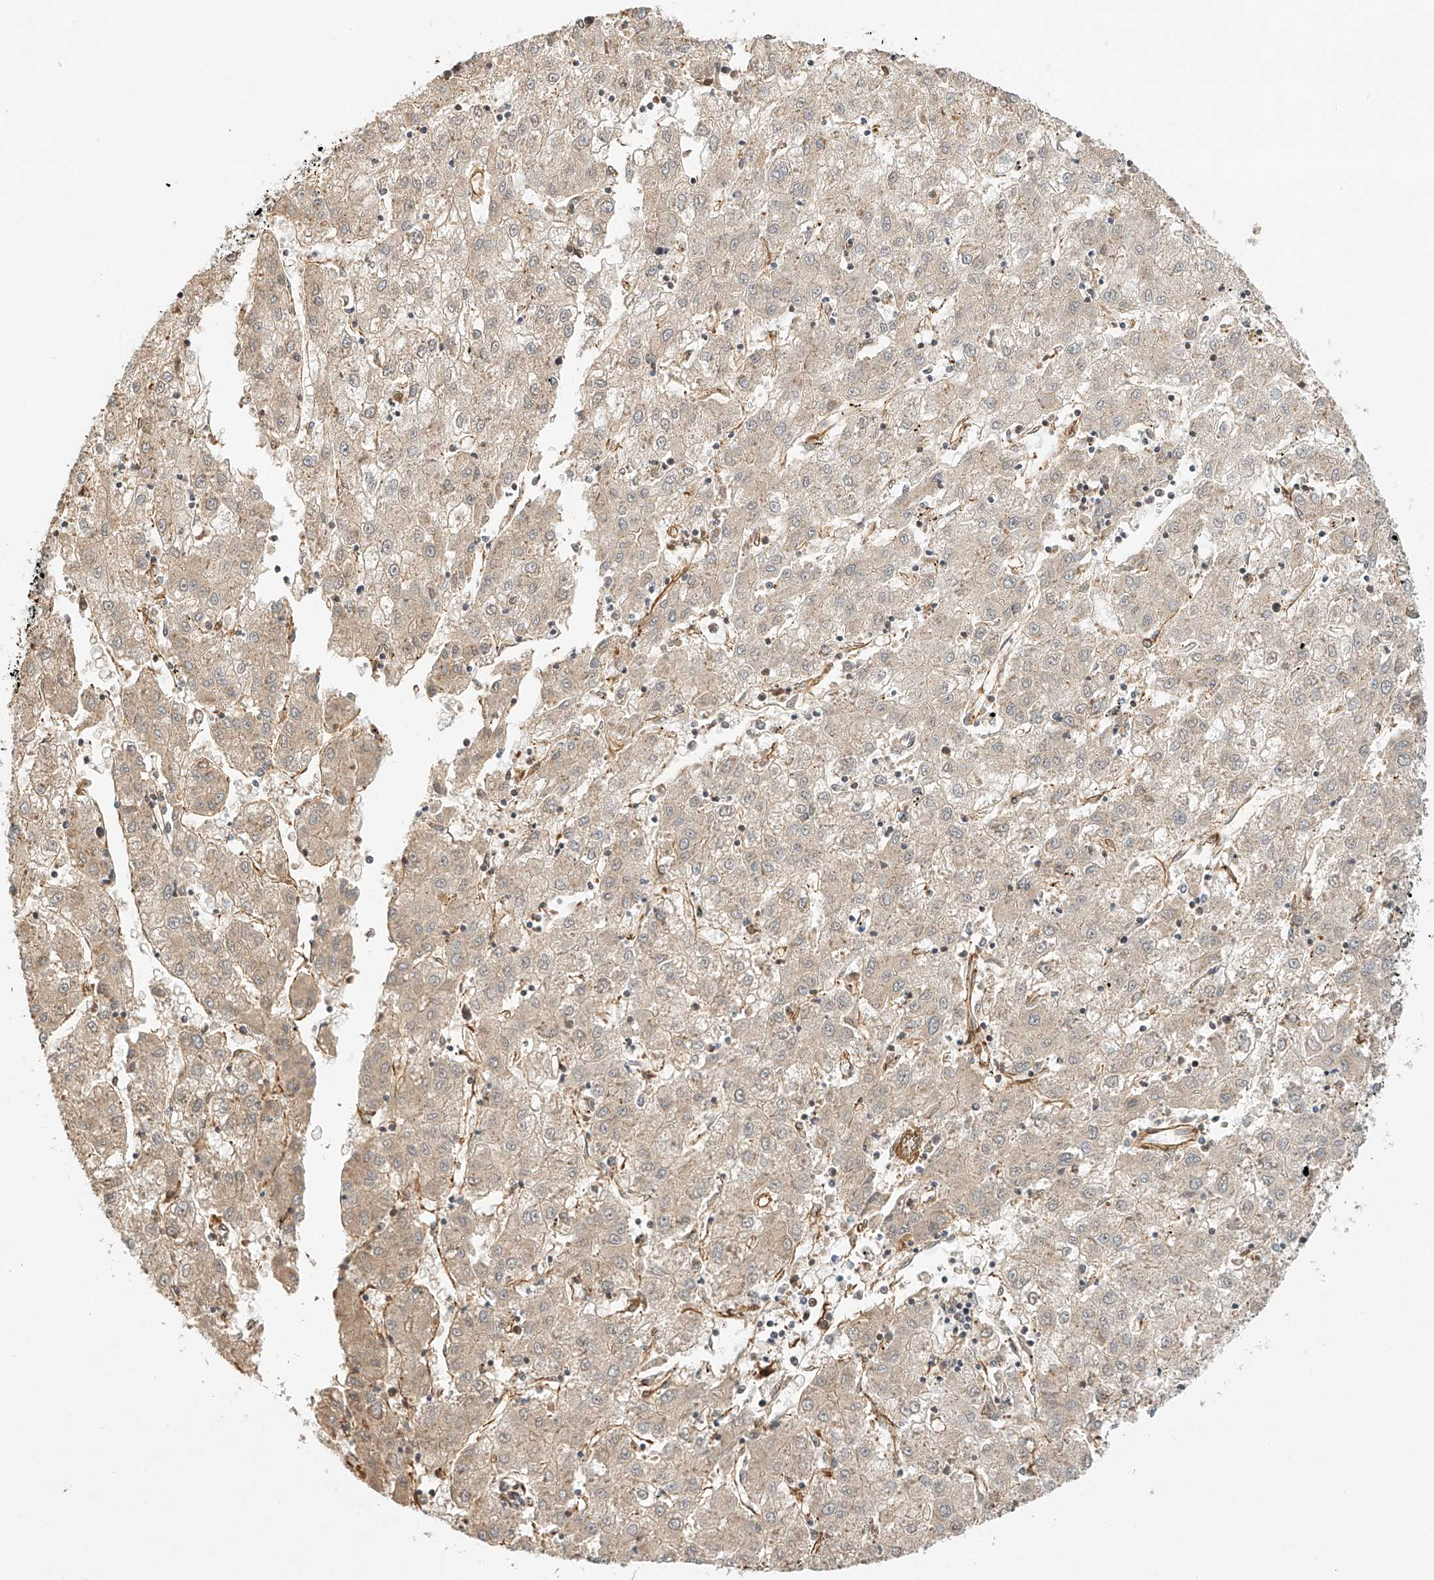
{"staining": {"intensity": "weak", "quantity": "<25%", "location": "cytoplasmic/membranous"}, "tissue": "liver cancer", "cell_type": "Tumor cells", "image_type": "cancer", "snomed": [{"axis": "morphology", "description": "Carcinoma, Hepatocellular, NOS"}, {"axis": "topography", "description": "Liver"}], "caption": "IHC micrograph of neoplastic tissue: human liver cancer stained with DAB reveals no significant protein expression in tumor cells.", "gene": "CSMD3", "patient": {"sex": "male", "age": 72}}